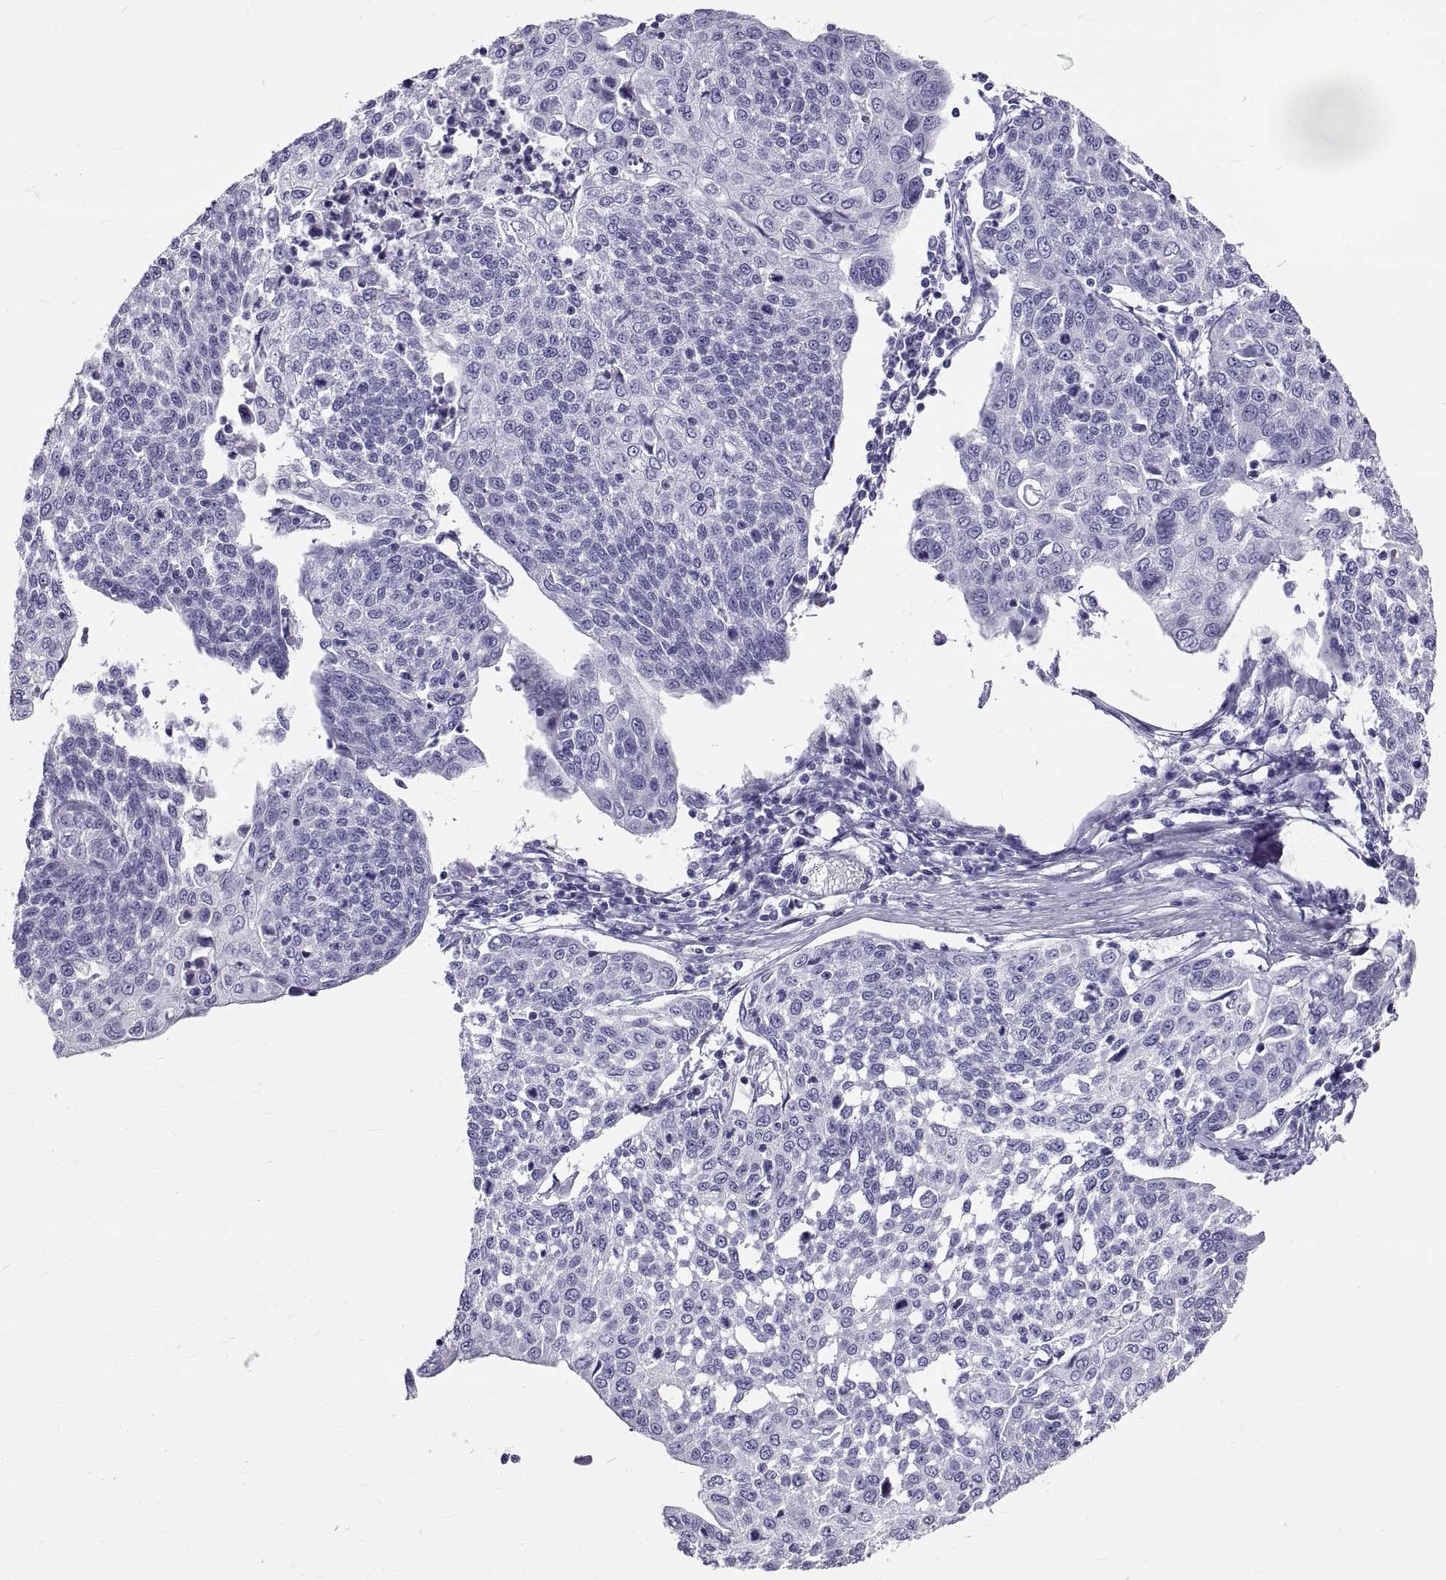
{"staining": {"intensity": "negative", "quantity": "none", "location": "none"}, "tissue": "cervical cancer", "cell_type": "Tumor cells", "image_type": "cancer", "snomed": [{"axis": "morphology", "description": "Squamous cell carcinoma, NOS"}, {"axis": "topography", "description": "Cervix"}], "caption": "DAB immunohistochemical staining of squamous cell carcinoma (cervical) demonstrates no significant expression in tumor cells.", "gene": "GNG12", "patient": {"sex": "female", "age": 34}}